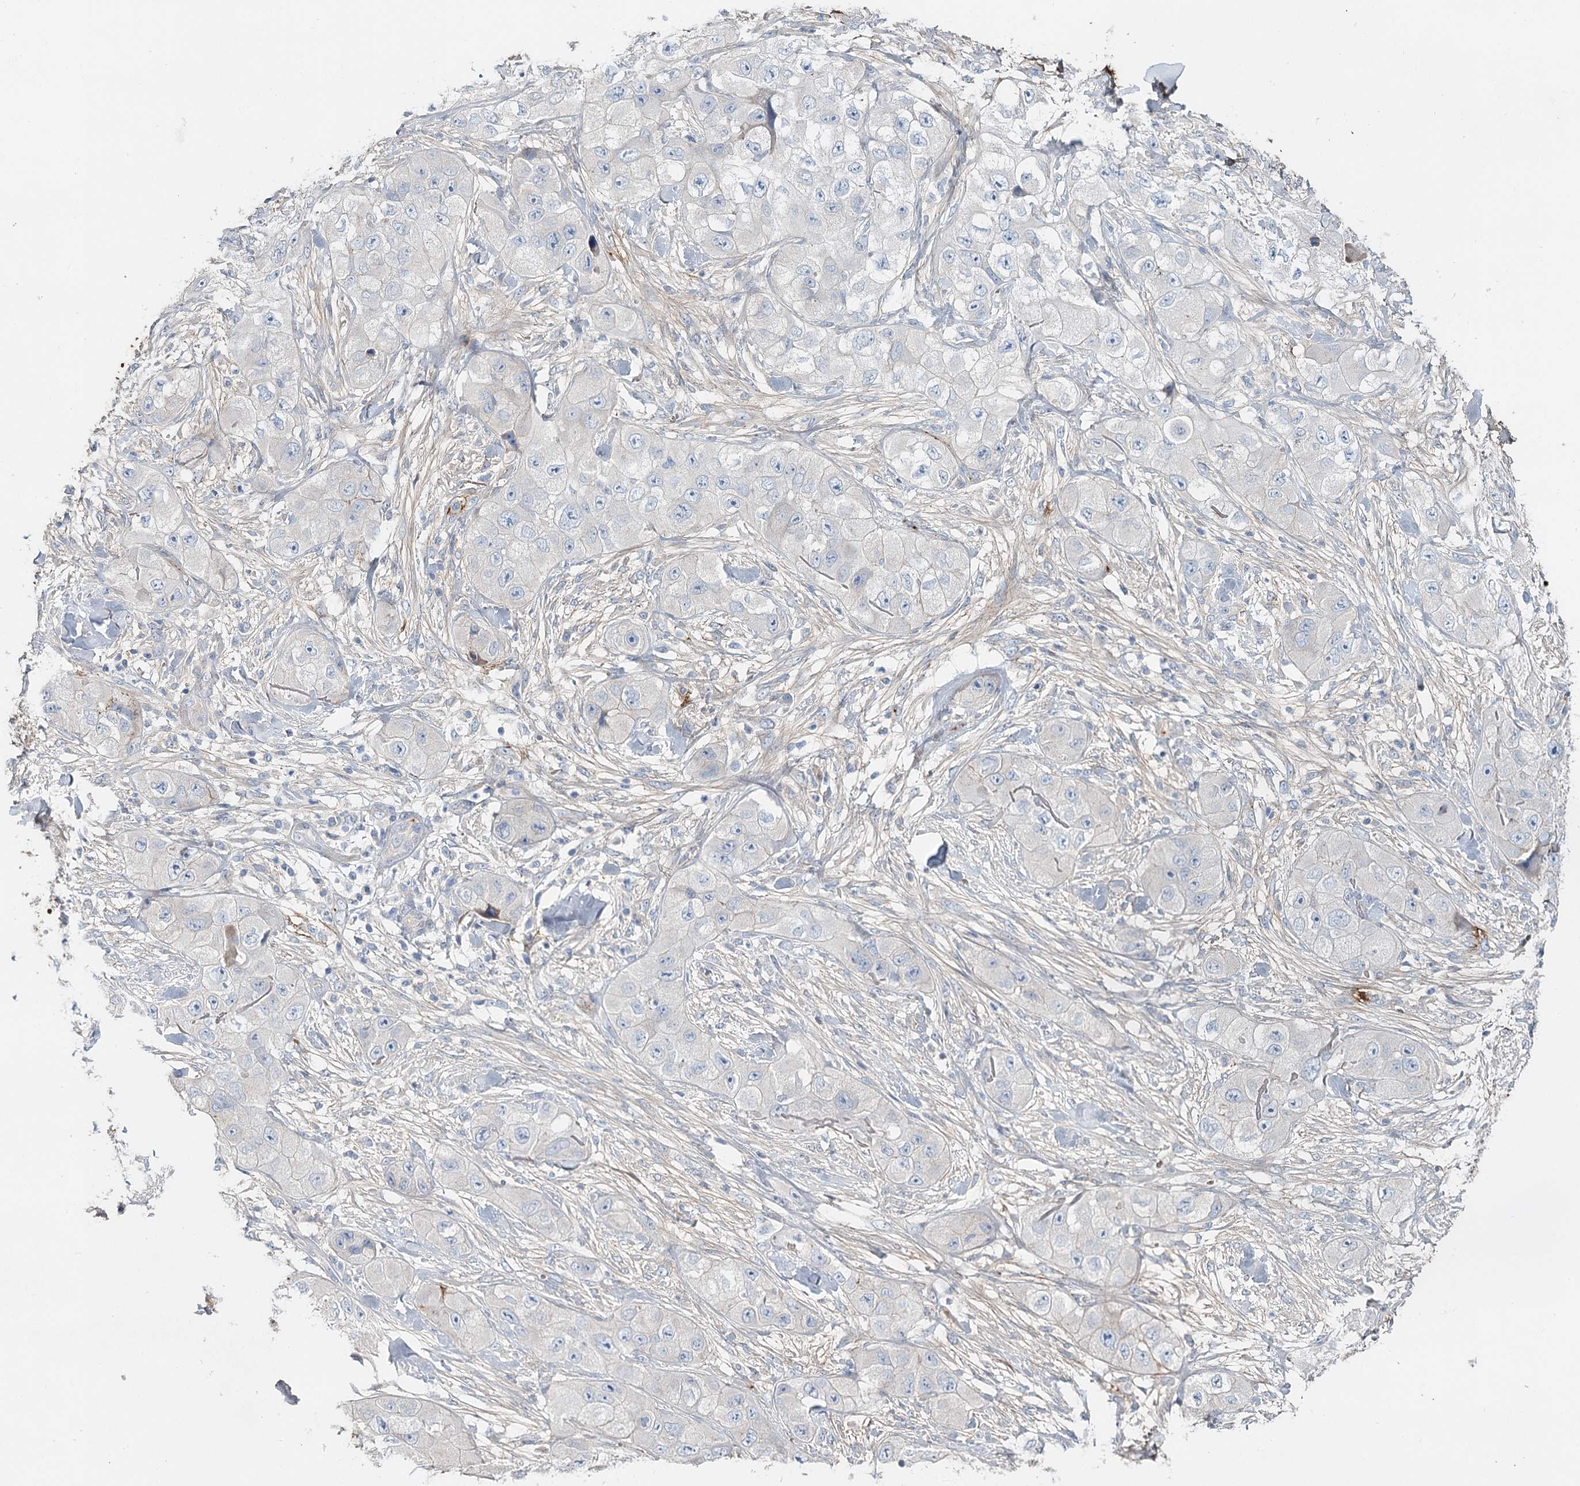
{"staining": {"intensity": "negative", "quantity": "none", "location": "none"}, "tissue": "skin cancer", "cell_type": "Tumor cells", "image_type": "cancer", "snomed": [{"axis": "morphology", "description": "Squamous cell carcinoma, NOS"}, {"axis": "topography", "description": "Skin"}, {"axis": "topography", "description": "Subcutis"}], "caption": "Immunohistochemistry (IHC) of skin cancer reveals no positivity in tumor cells.", "gene": "ALKBH8", "patient": {"sex": "male", "age": 73}}